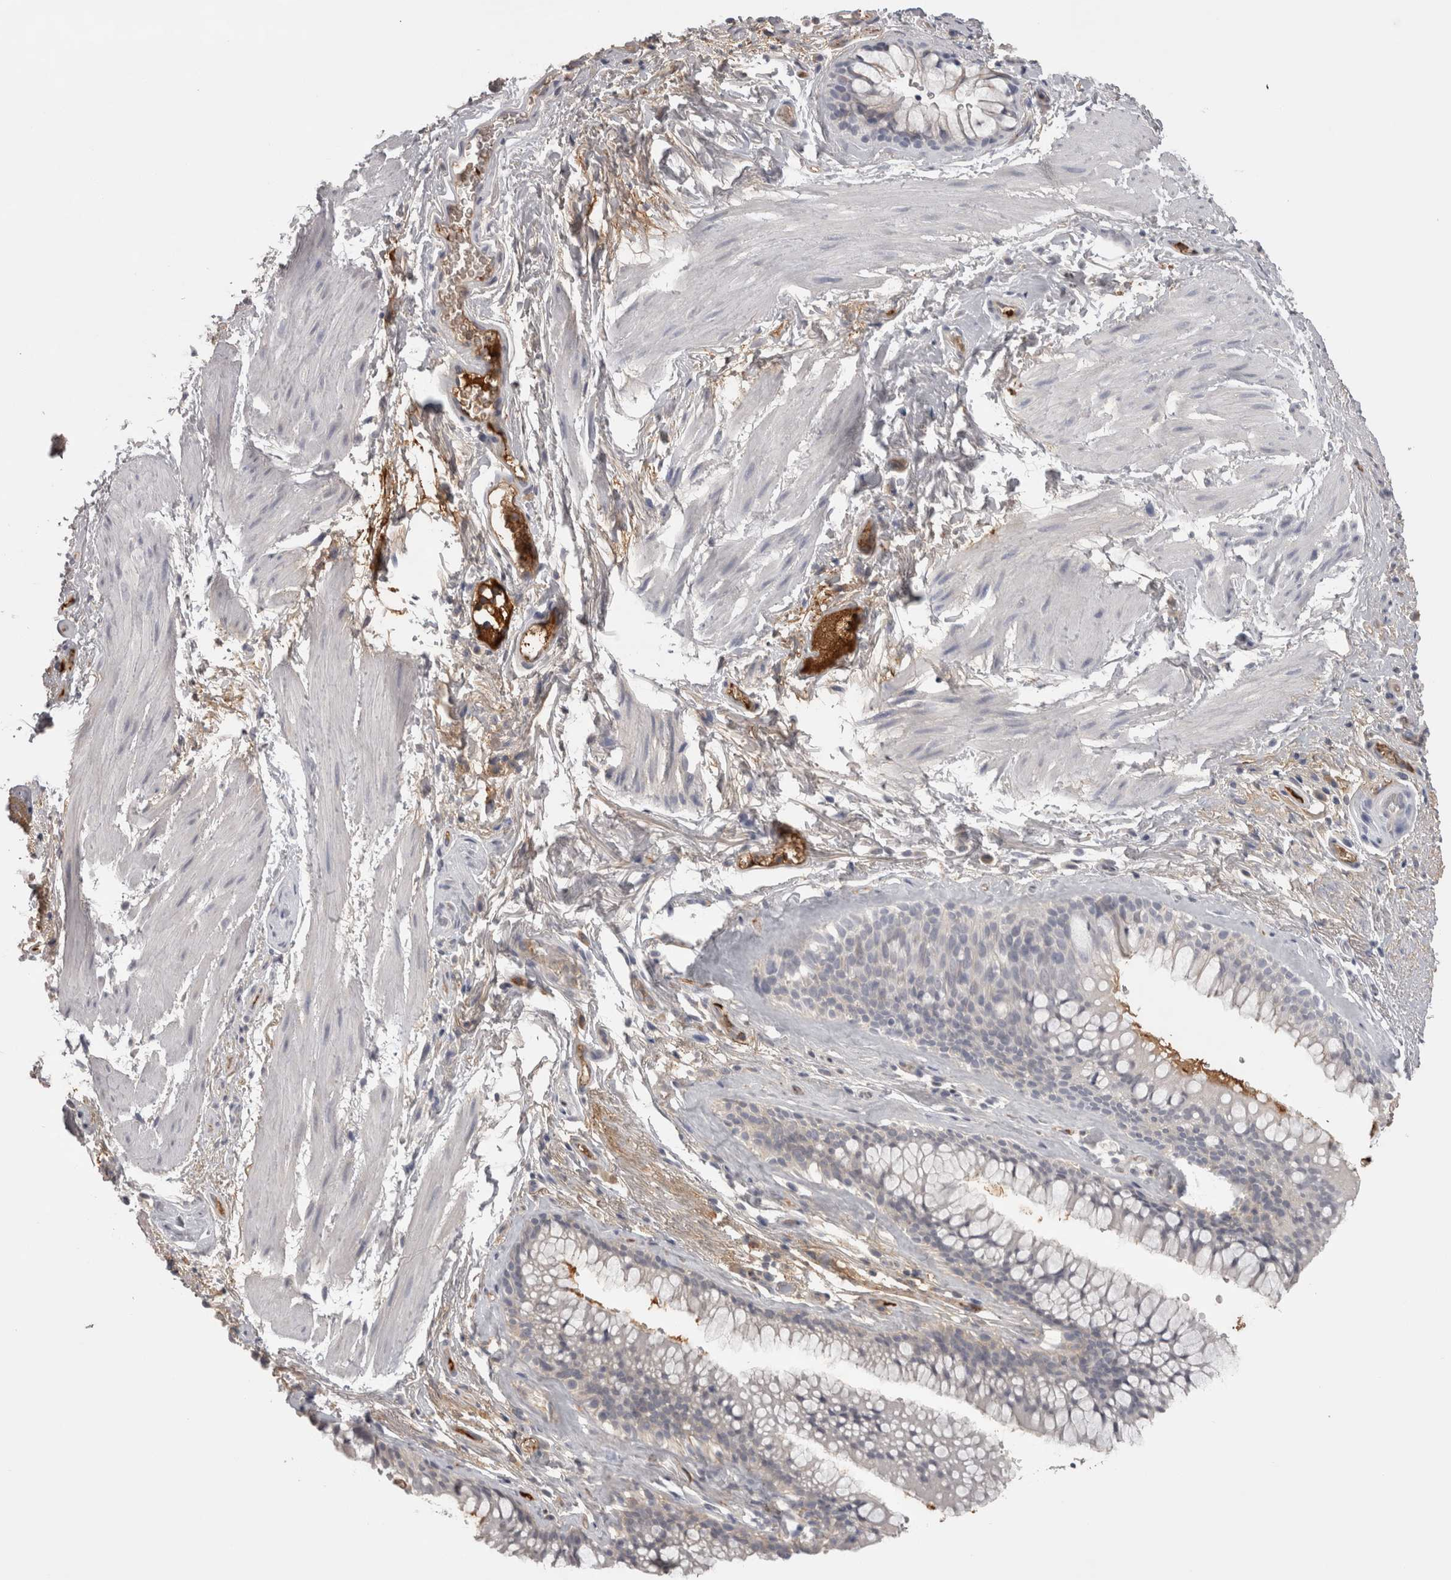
{"staining": {"intensity": "moderate", "quantity": "<25%", "location": "cytoplasmic/membranous"}, "tissue": "bronchus", "cell_type": "Respiratory epithelial cells", "image_type": "normal", "snomed": [{"axis": "morphology", "description": "Normal tissue, NOS"}, {"axis": "topography", "description": "Cartilage tissue"}, {"axis": "topography", "description": "Bronchus"}], "caption": "IHC of benign human bronchus demonstrates low levels of moderate cytoplasmic/membranous positivity in approximately <25% of respiratory epithelial cells.", "gene": "SAA4", "patient": {"sex": "female", "age": 53}}